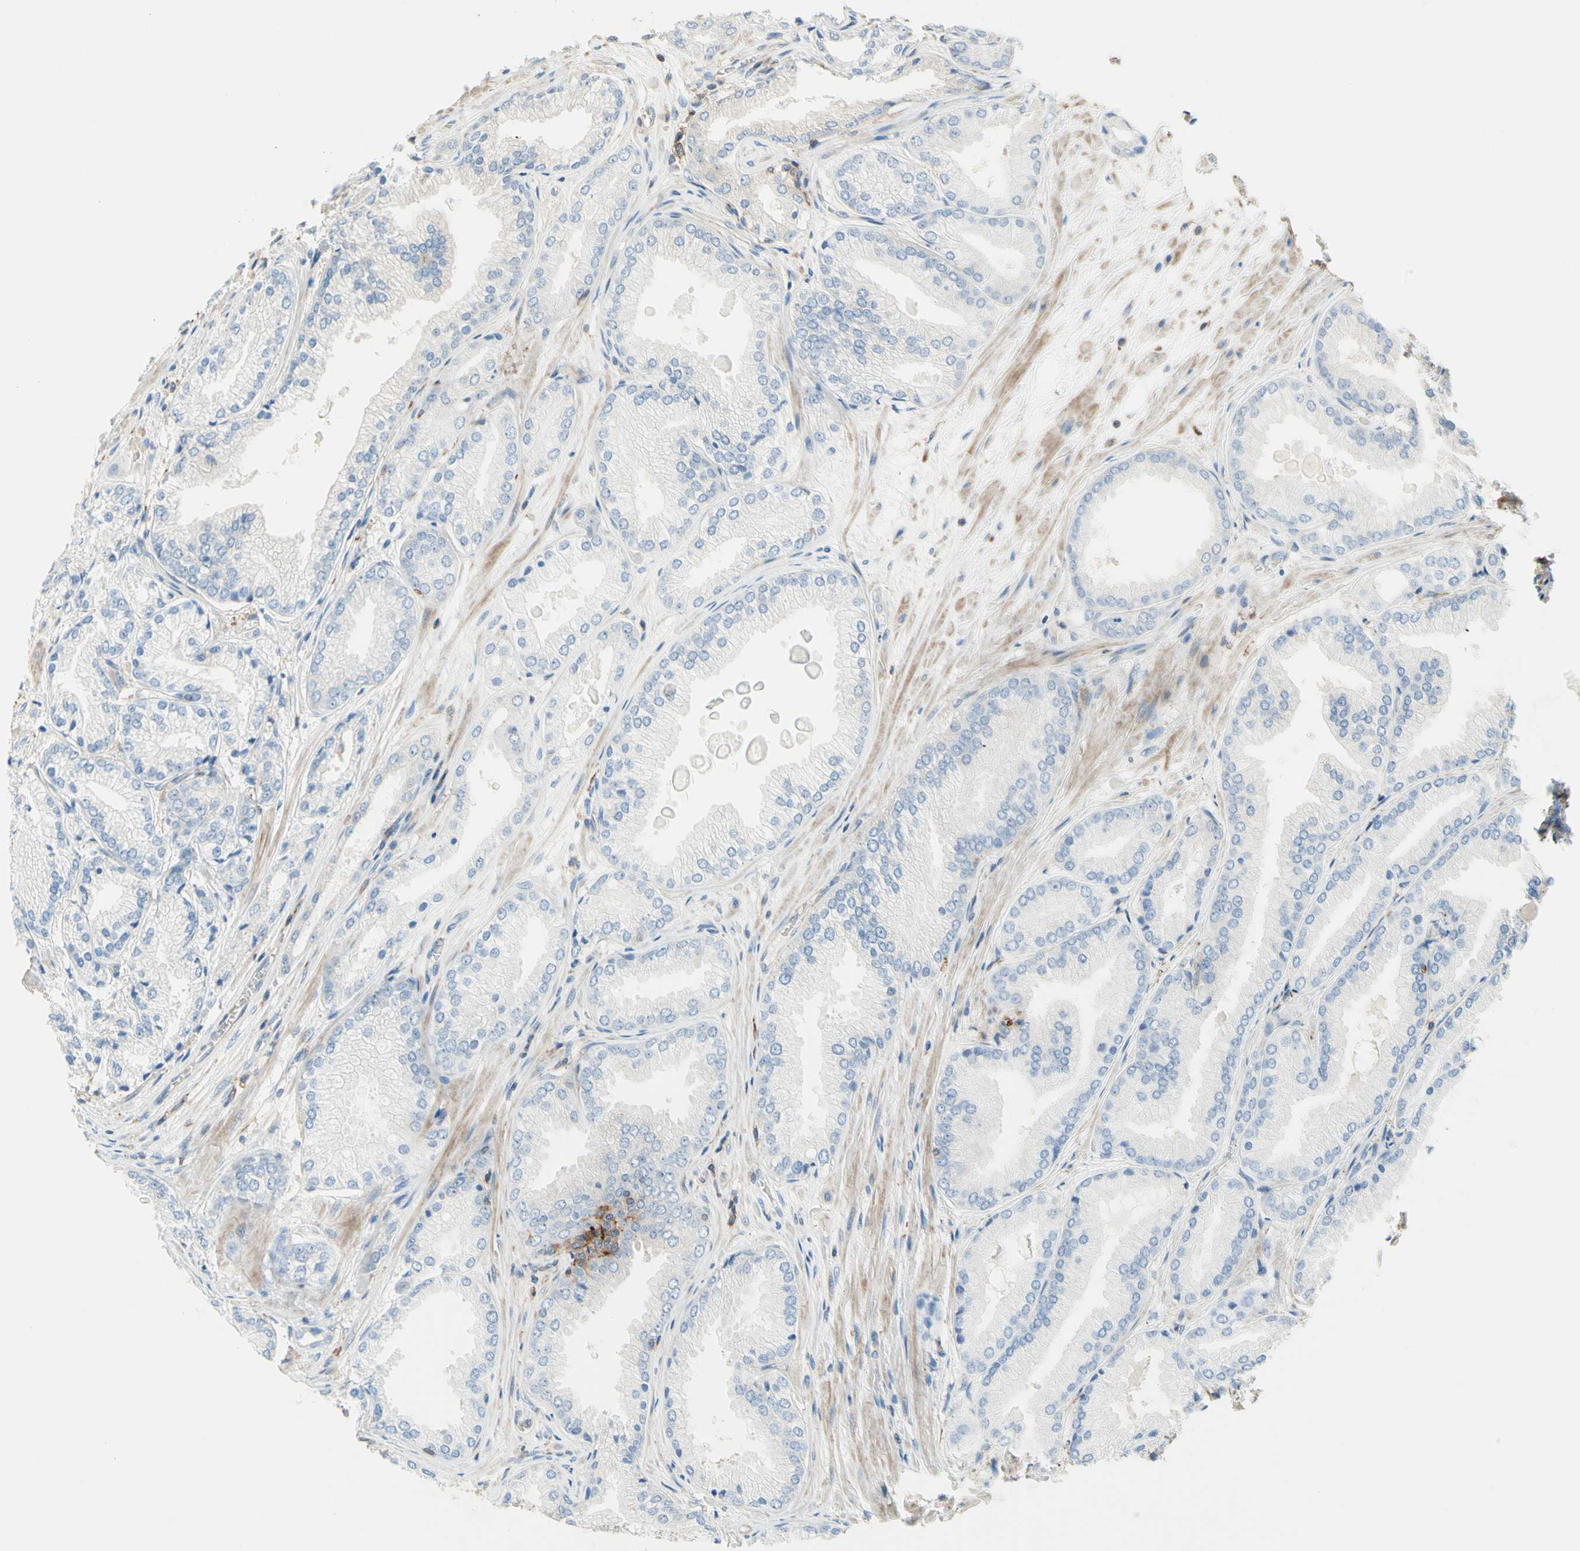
{"staining": {"intensity": "negative", "quantity": "none", "location": "none"}, "tissue": "prostate cancer", "cell_type": "Tumor cells", "image_type": "cancer", "snomed": [{"axis": "morphology", "description": "Adenocarcinoma, High grade"}, {"axis": "topography", "description": "Prostate"}], "caption": "High power microscopy photomicrograph of an immunohistochemistry histopathology image of prostate cancer, revealing no significant positivity in tumor cells. (Immunohistochemistry, brightfield microscopy, high magnification).", "gene": "SEMA4C", "patient": {"sex": "male", "age": 59}}